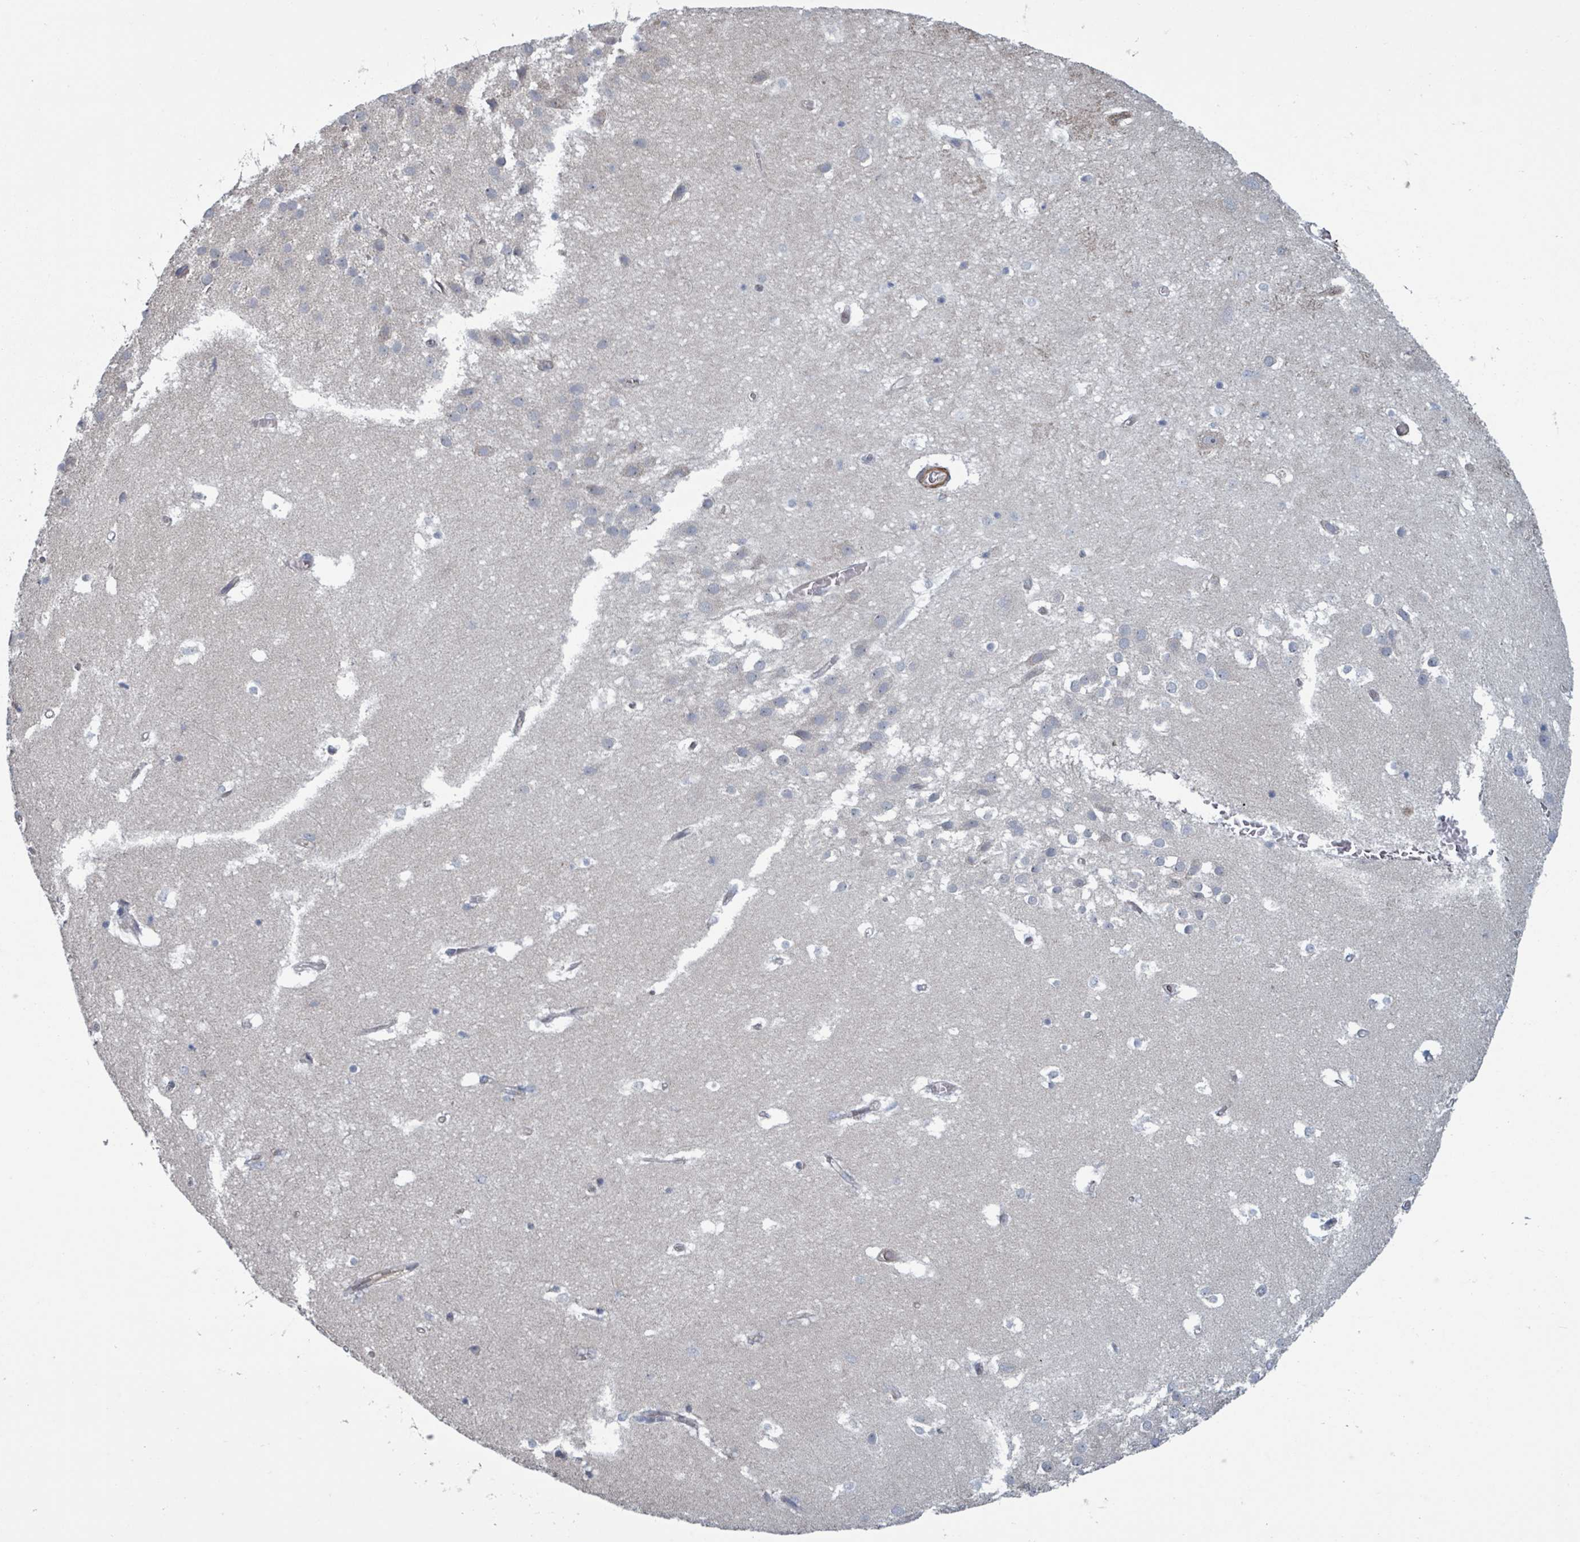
{"staining": {"intensity": "negative", "quantity": "none", "location": "none"}, "tissue": "hippocampus", "cell_type": "Glial cells", "image_type": "normal", "snomed": [{"axis": "morphology", "description": "Normal tissue, NOS"}, {"axis": "topography", "description": "Hippocampus"}], "caption": "A high-resolution photomicrograph shows immunohistochemistry staining of unremarkable hippocampus, which demonstrates no significant positivity in glial cells. (DAB (3,3'-diaminobenzidine) immunohistochemistry (IHC) visualized using brightfield microscopy, high magnification).", "gene": "ADCK1", "patient": {"sex": "female", "age": 52}}